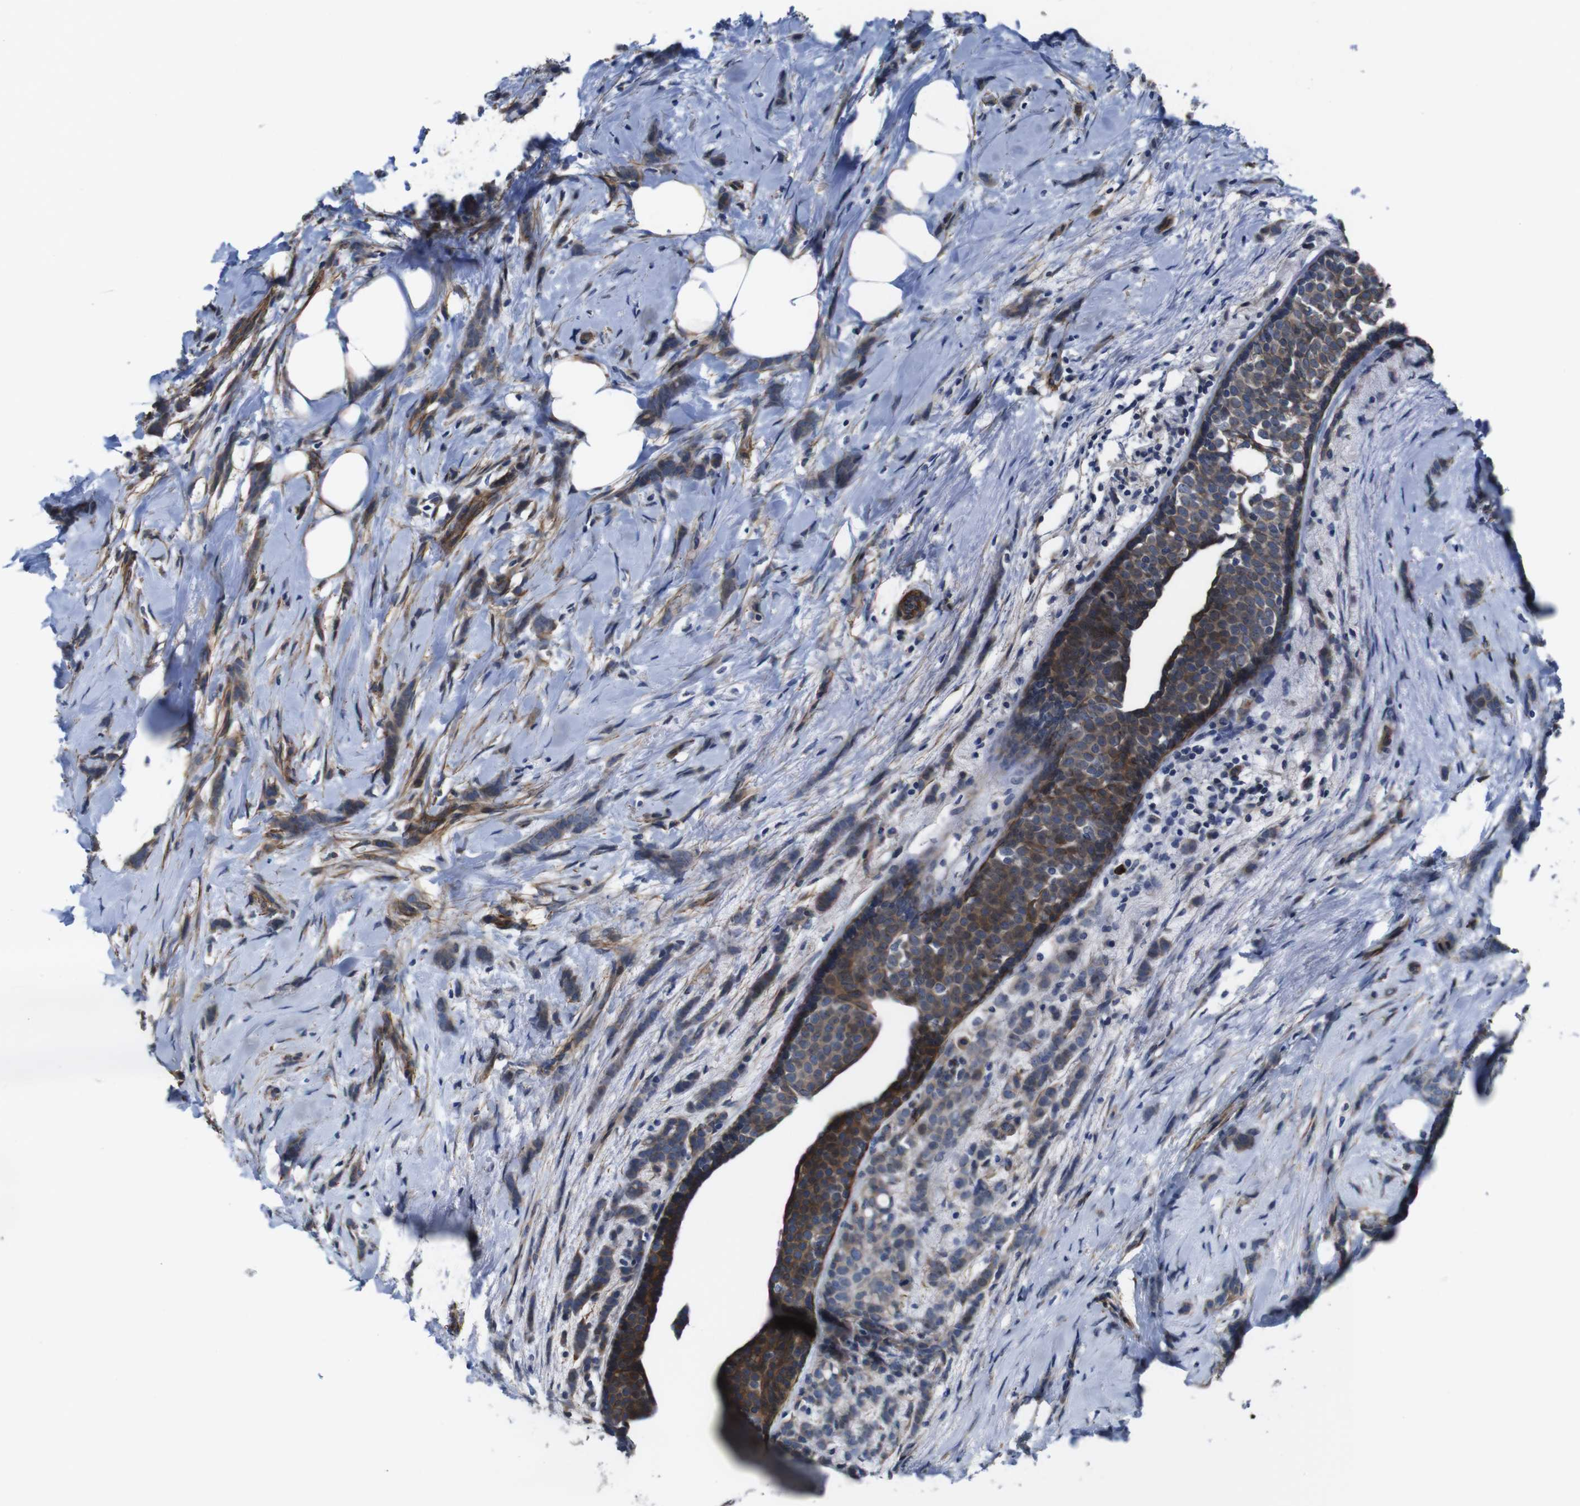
{"staining": {"intensity": "weak", "quantity": ">75%", "location": "cytoplasmic/membranous"}, "tissue": "breast cancer", "cell_type": "Tumor cells", "image_type": "cancer", "snomed": [{"axis": "morphology", "description": "Lobular carcinoma, in situ"}, {"axis": "morphology", "description": "Lobular carcinoma"}, {"axis": "topography", "description": "Breast"}], "caption": "Brown immunohistochemical staining in human breast cancer (lobular carcinoma) reveals weak cytoplasmic/membranous expression in approximately >75% of tumor cells.", "gene": "GGT7", "patient": {"sex": "female", "age": 41}}